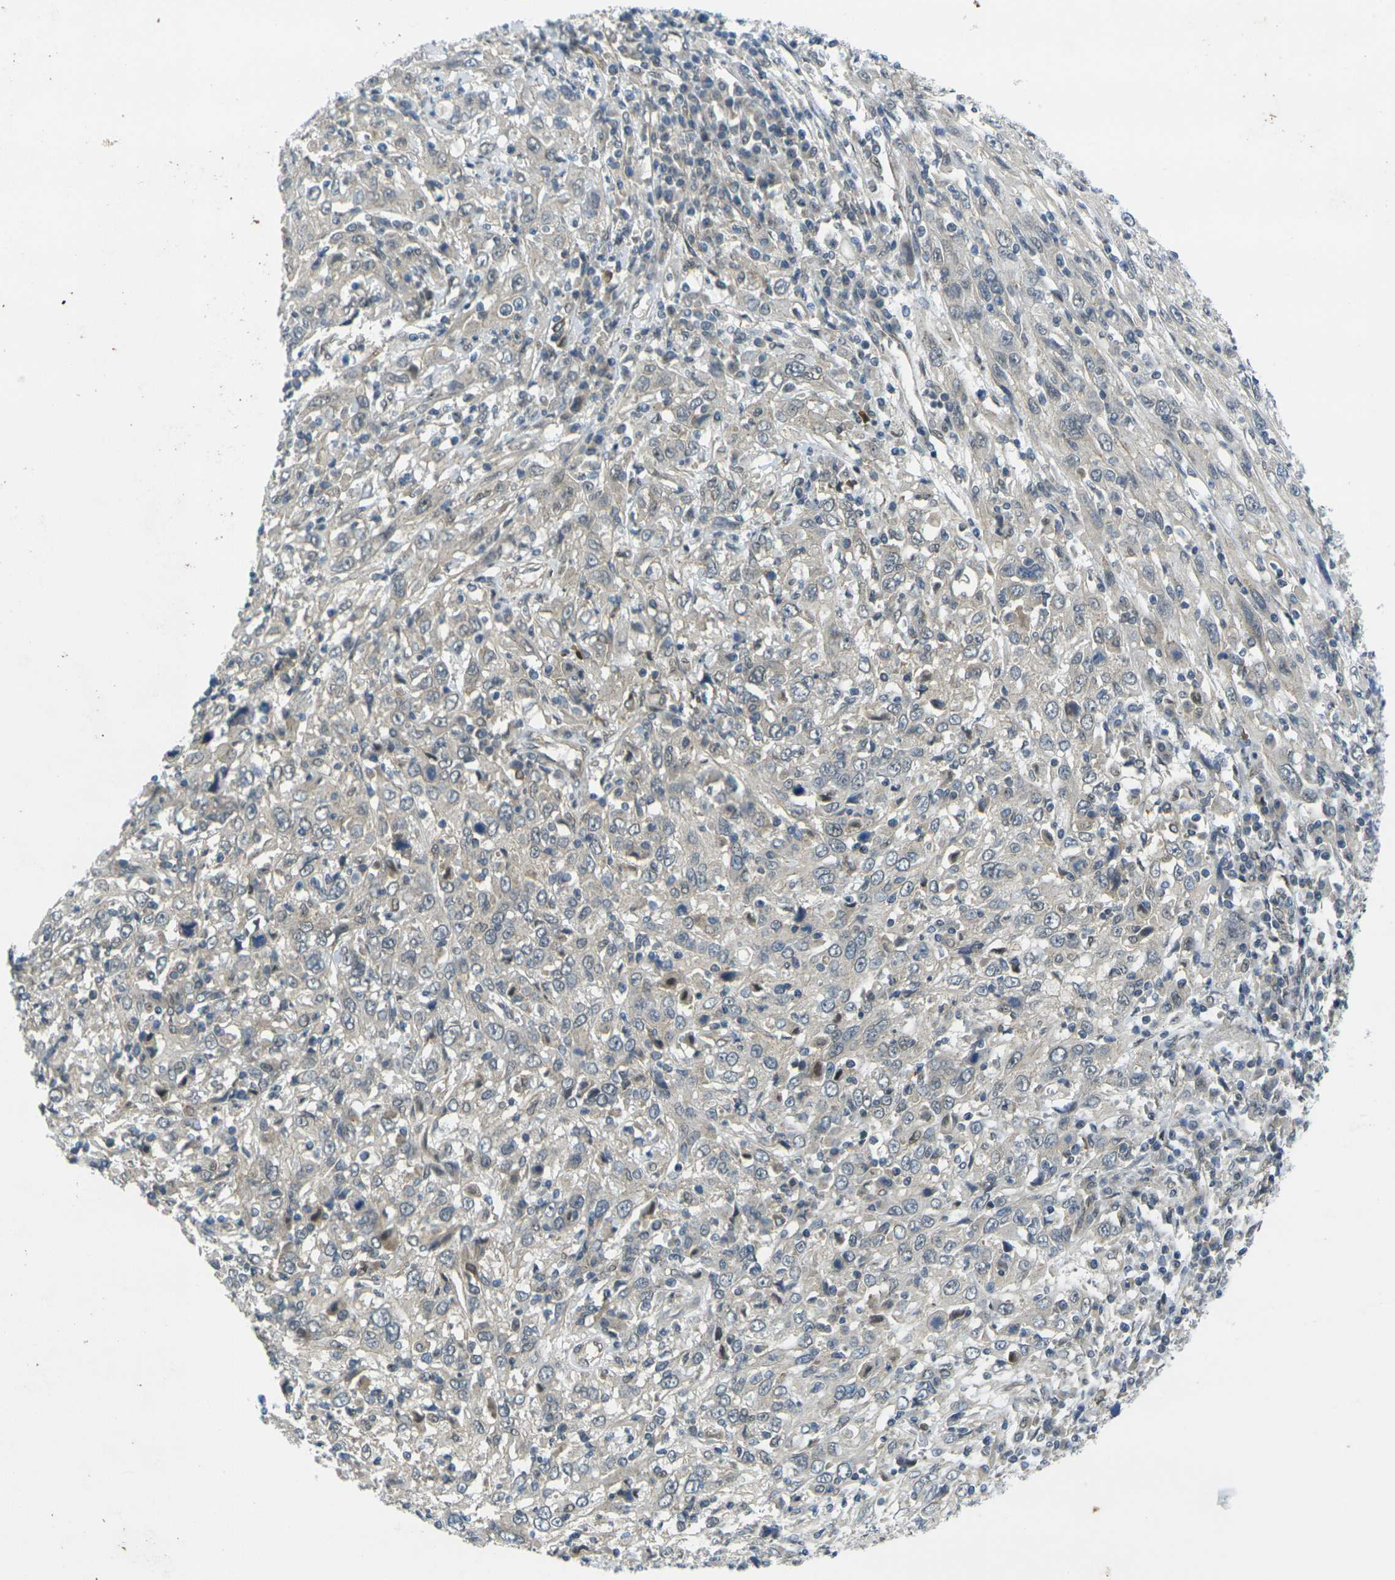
{"staining": {"intensity": "negative", "quantity": "none", "location": "none"}, "tissue": "cervical cancer", "cell_type": "Tumor cells", "image_type": "cancer", "snomed": [{"axis": "morphology", "description": "Squamous cell carcinoma, NOS"}, {"axis": "topography", "description": "Cervix"}], "caption": "Tumor cells are negative for protein expression in human cervical cancer (squamous cell carcinoma).", "gene": "KCTD10", "patient": {"sex": "female", "age": 46}}